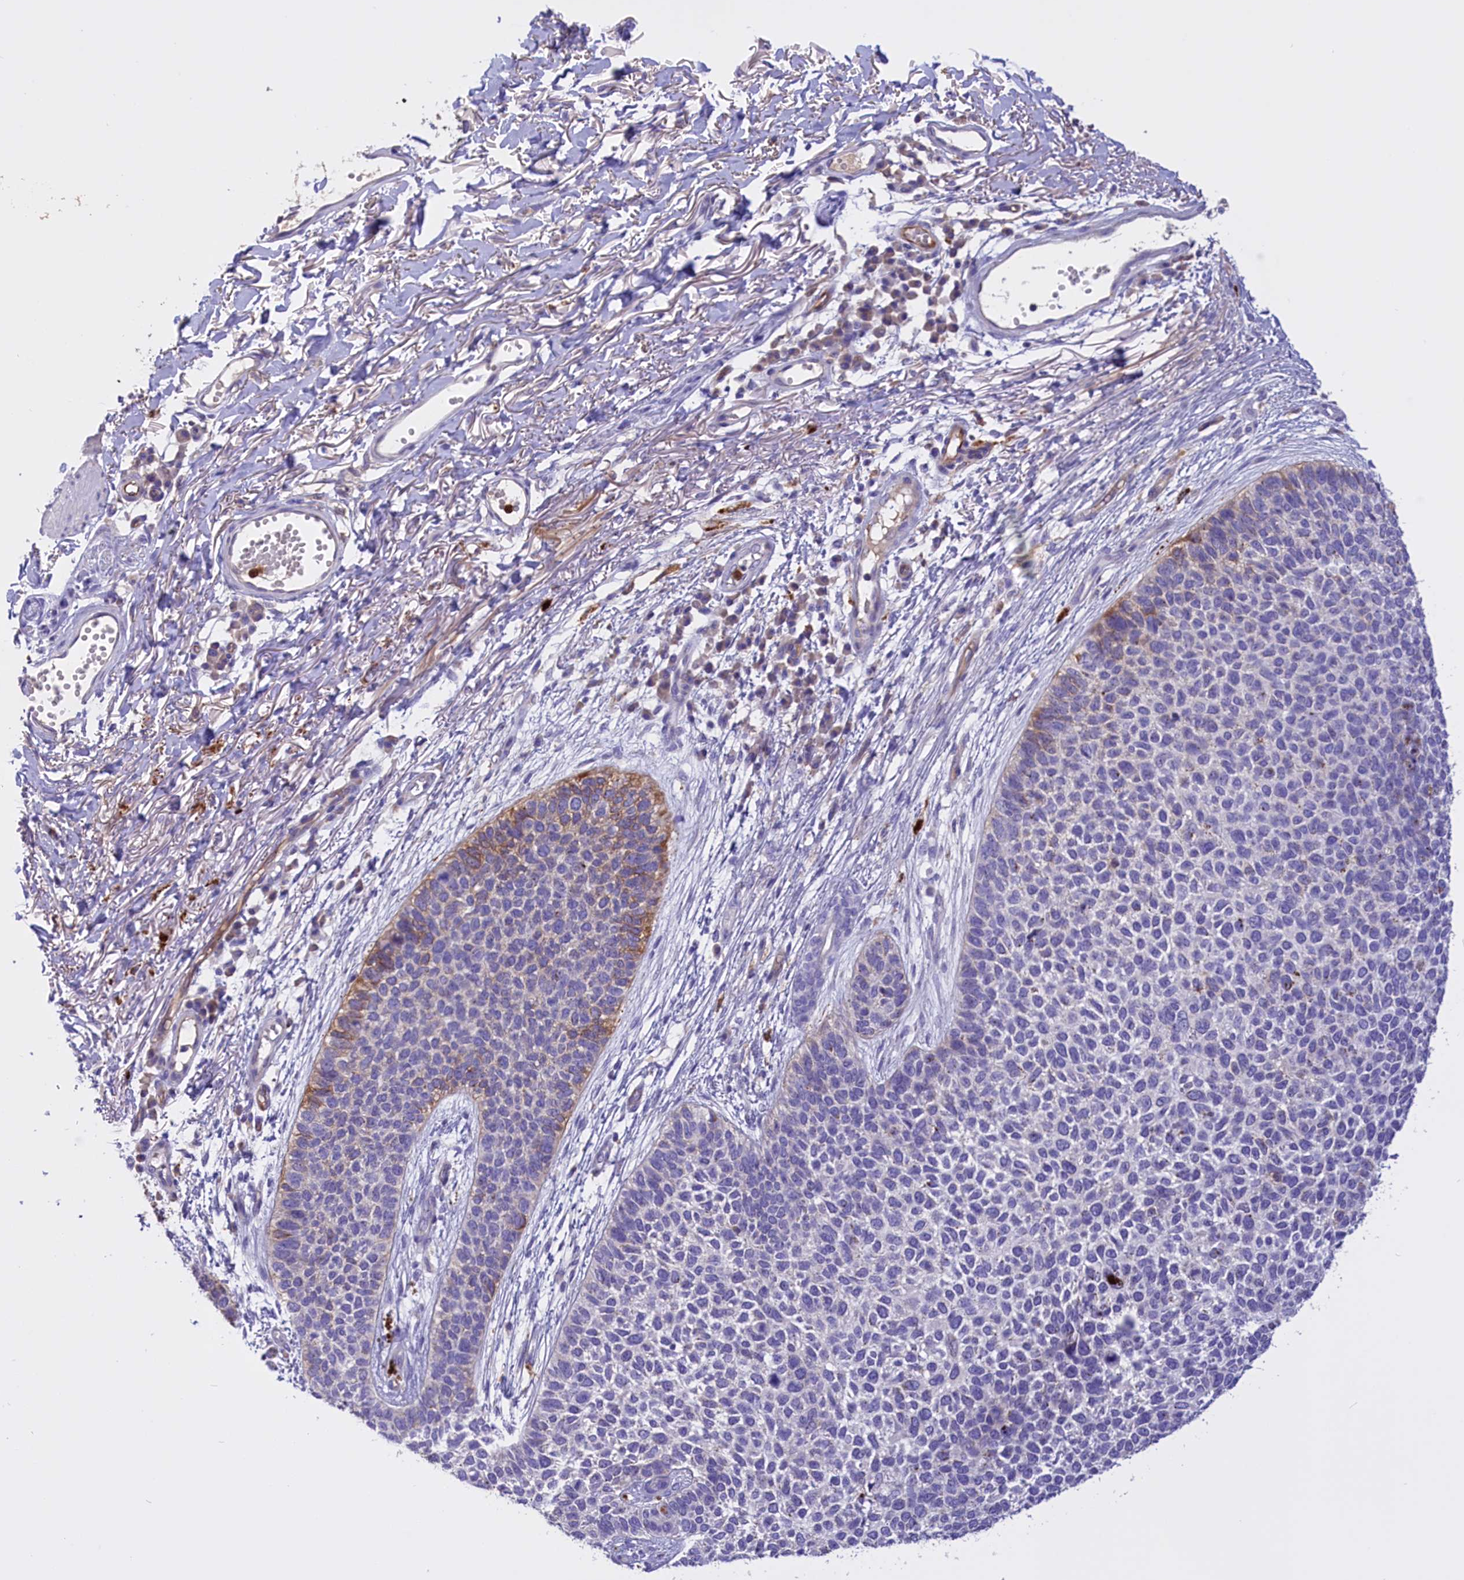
{"staining": {"intensity": "moderate", "quantity": "<25%", "location": "cytoplasmic/membranous"}, "tissue": "skin cancer", "cell_type": "Tumor cells", "image_type": "cancer", "snomed": [{"axis": "morphology", "description": "Basal cell carcinoma"}, {"axis": "topography", "description": "Skin"}], "caption": "This is a photomicrograph of IHC staining of skin cancer, which shows moderate positivity in the cytoplasmic/membranous of tumor cells.", "gene": "FAM149B1", "patient": {"sex": "female", "age": 84}}